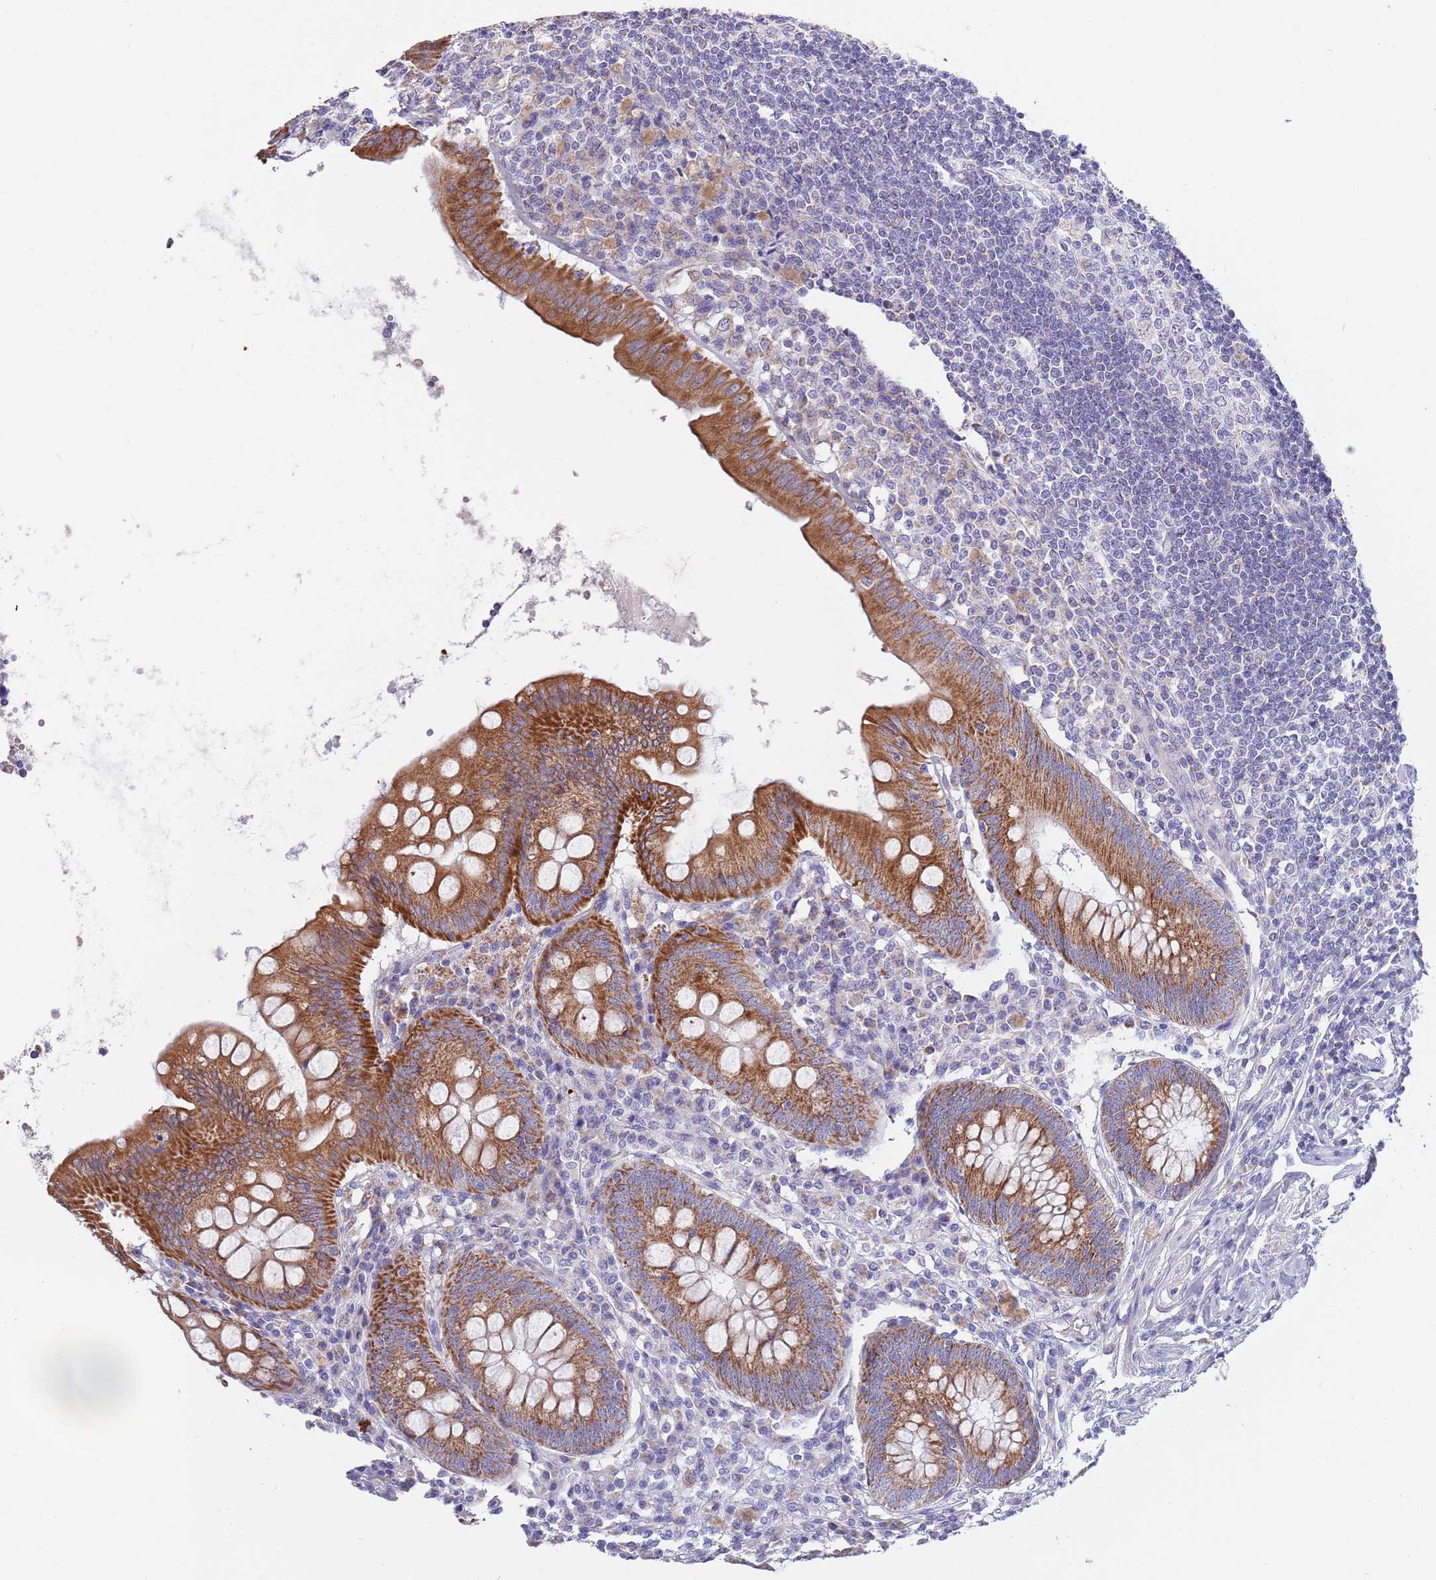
{"staining": {"intensity": "strong", "quantity": ">75%", "location": "cytoplasmic/membranous"}, "tissue": "appendix", "cell_type": "Glandular cells", "image_type": "normal", "snomed": [{"axis": "morphology", "description": "Normal tissue, NOS"}, {"axis": "topography", "description": "Appendix"}], "caption": "Glandular cells reveal strong cytoplasmic/membranous positivity in about >75% of cells in benign appendix. (Stains: DAB in brown, nuclei in blue, Microscopy: brightfield microscopy at high magnification).", "gene": "EMC8", "patient": {"sex": "female", "age": 54}}